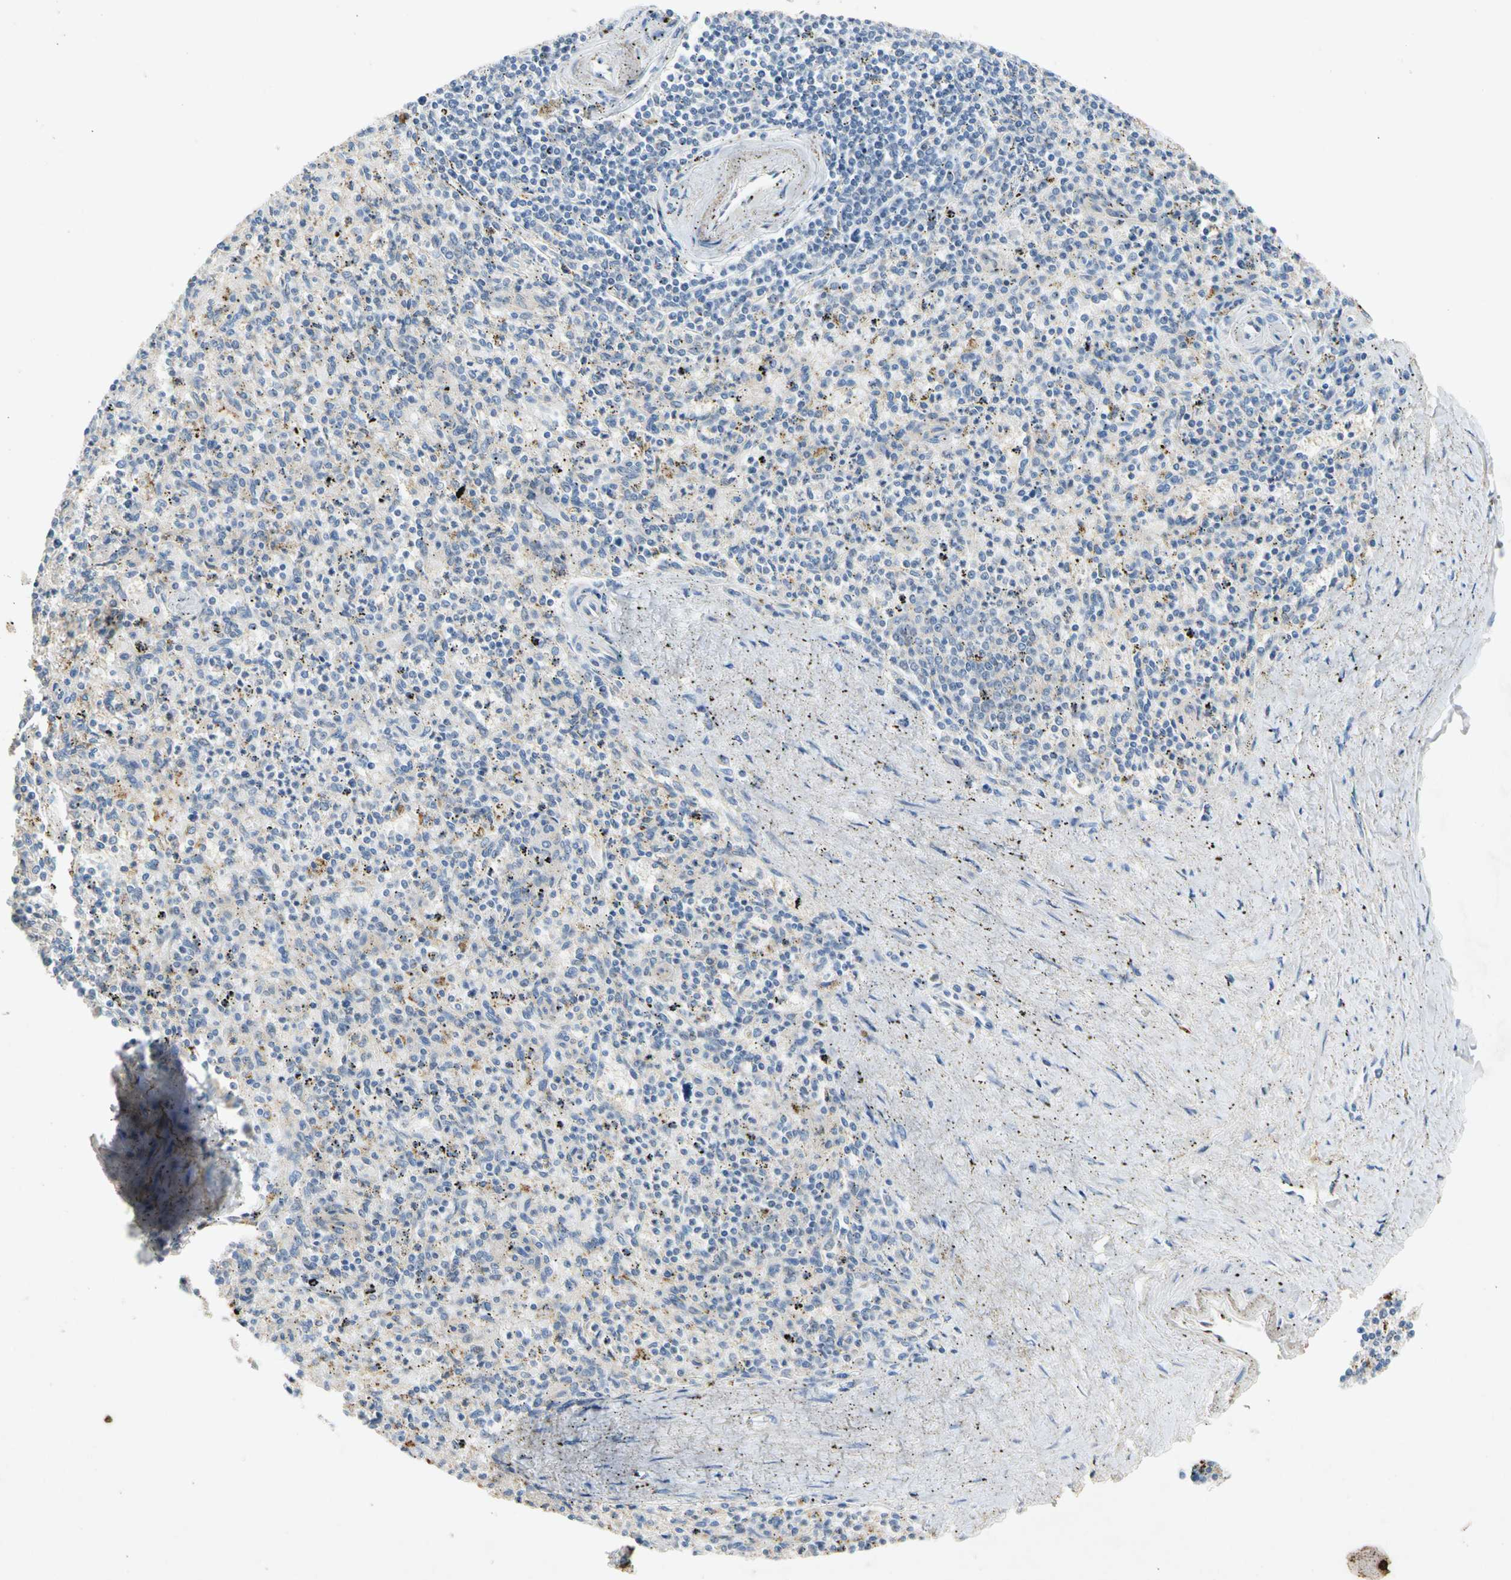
{"staining": {"intensity": "moderate", "quantity": "<25%", "location": "cytoplasmic/membranous"}, "tissue": "spleen", "cell_type": "Cells in red pulp", "image_type": "normal", "snomed": [{"axis": "morphology", "description": "Normal tissue, NOS"}, {"axis": "topography", "description": "Spleen"}], "caption": "Spleen stained for a protein (brown) exhibits moderate cytoplasmic/membranous positive expression in approximately <25% of cells in red pulp.", "gene": "GASK1B", "patient": {"sex": "male", "age": 72}}